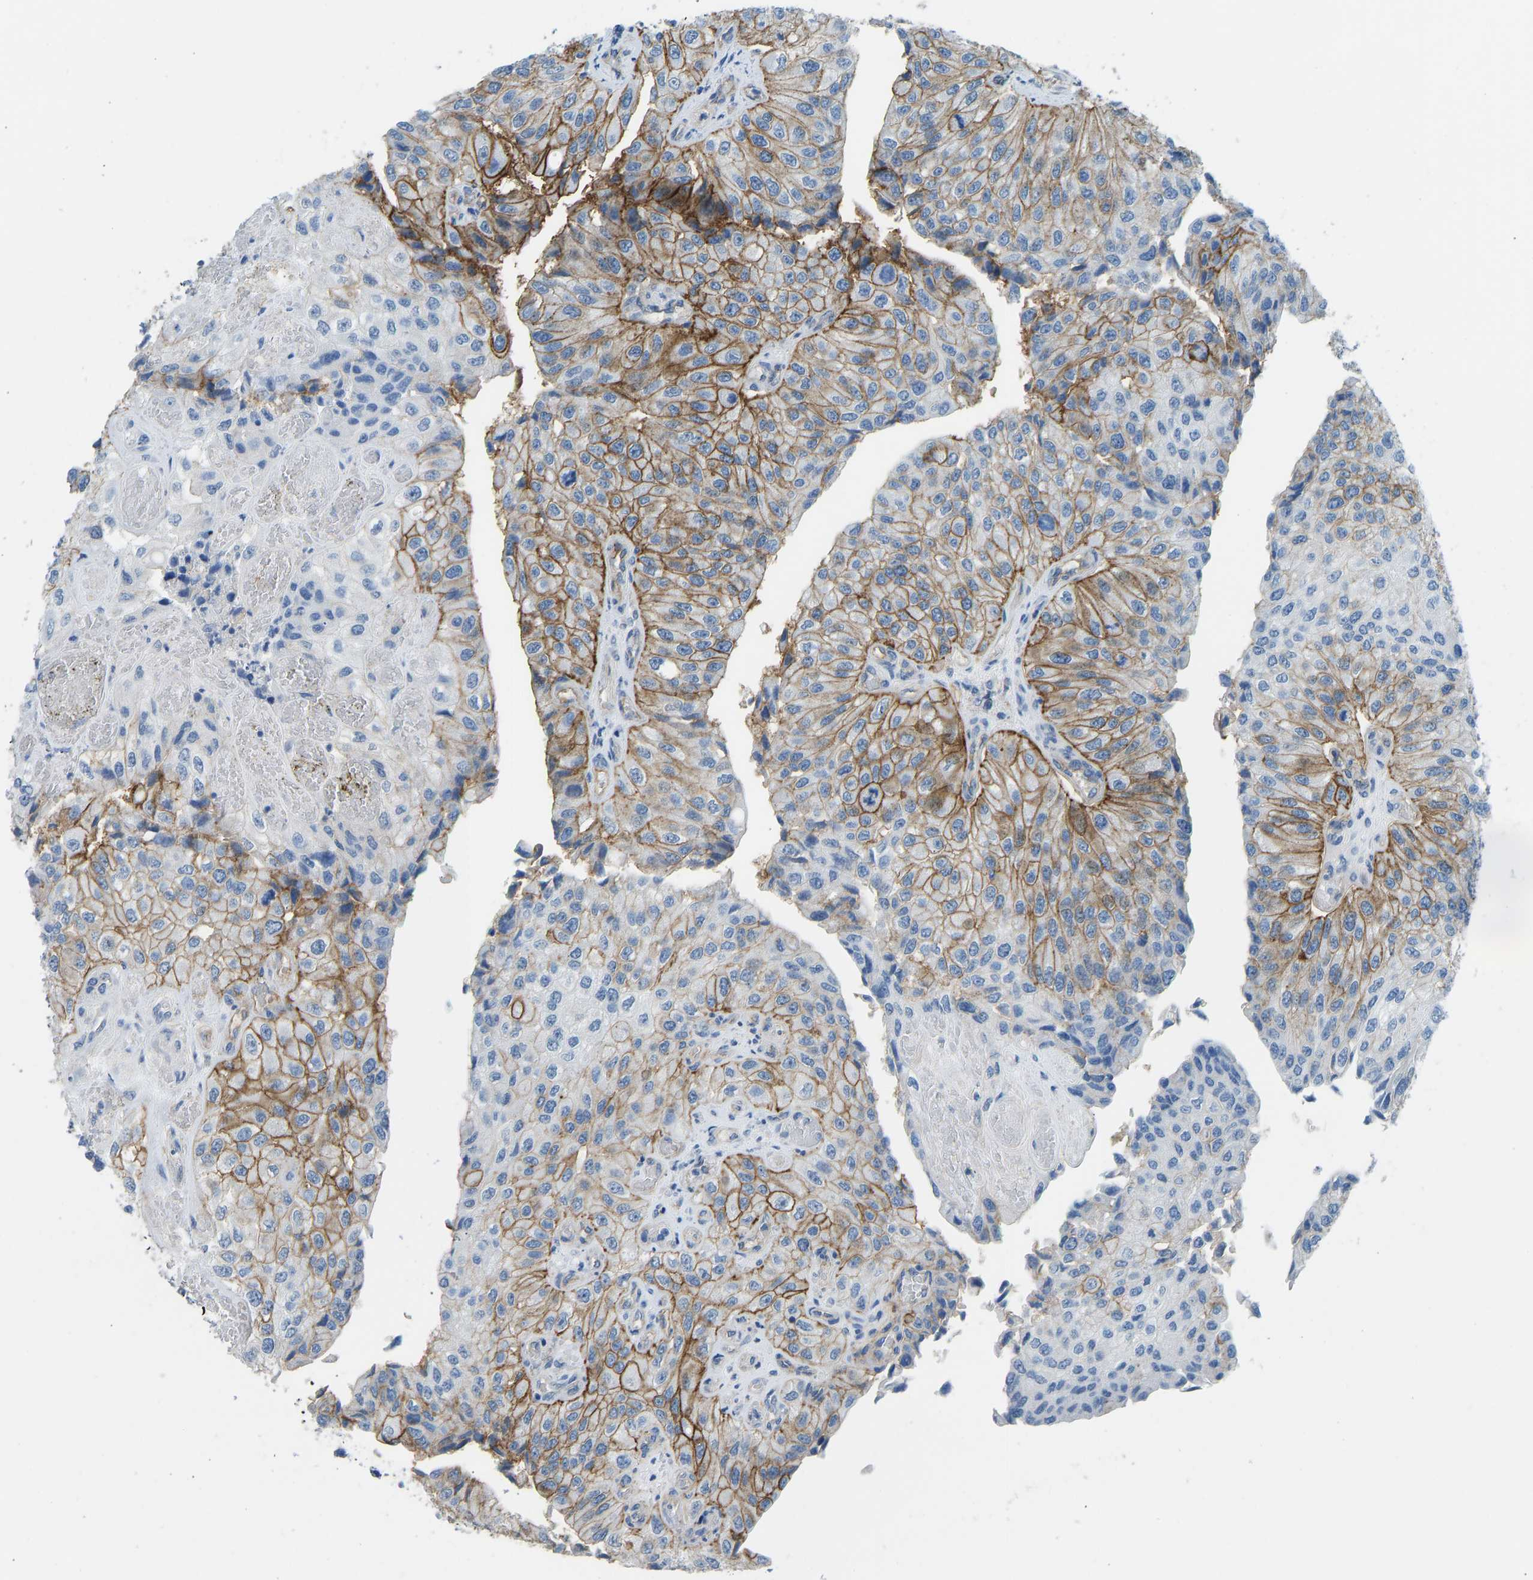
{"staining": {"intensity": "moderate", "quantity": ">75%", "location": "cytoplasmic/membranous"}, "tissue": "urothelial cancer", "cell_type": "Tumor cells", "image_type": "cancer", "snomed": [{"axis": "morphology", "description": "Urothelial carcinoma, High grade"}, {"axis": "topography", "description": "Kidney"}, {"axis": "topography", "description": "Urinary bladder"}], "caption": "IHC histopathology image of human urothelial cancer stained for a protein (brown), which displays medium levels of moderate cytoplasmic/membranous positivity in approximately >75% of tumor cells.", "gene": "ATP1A1", "patient": {"sex": "male", "age": 77}}